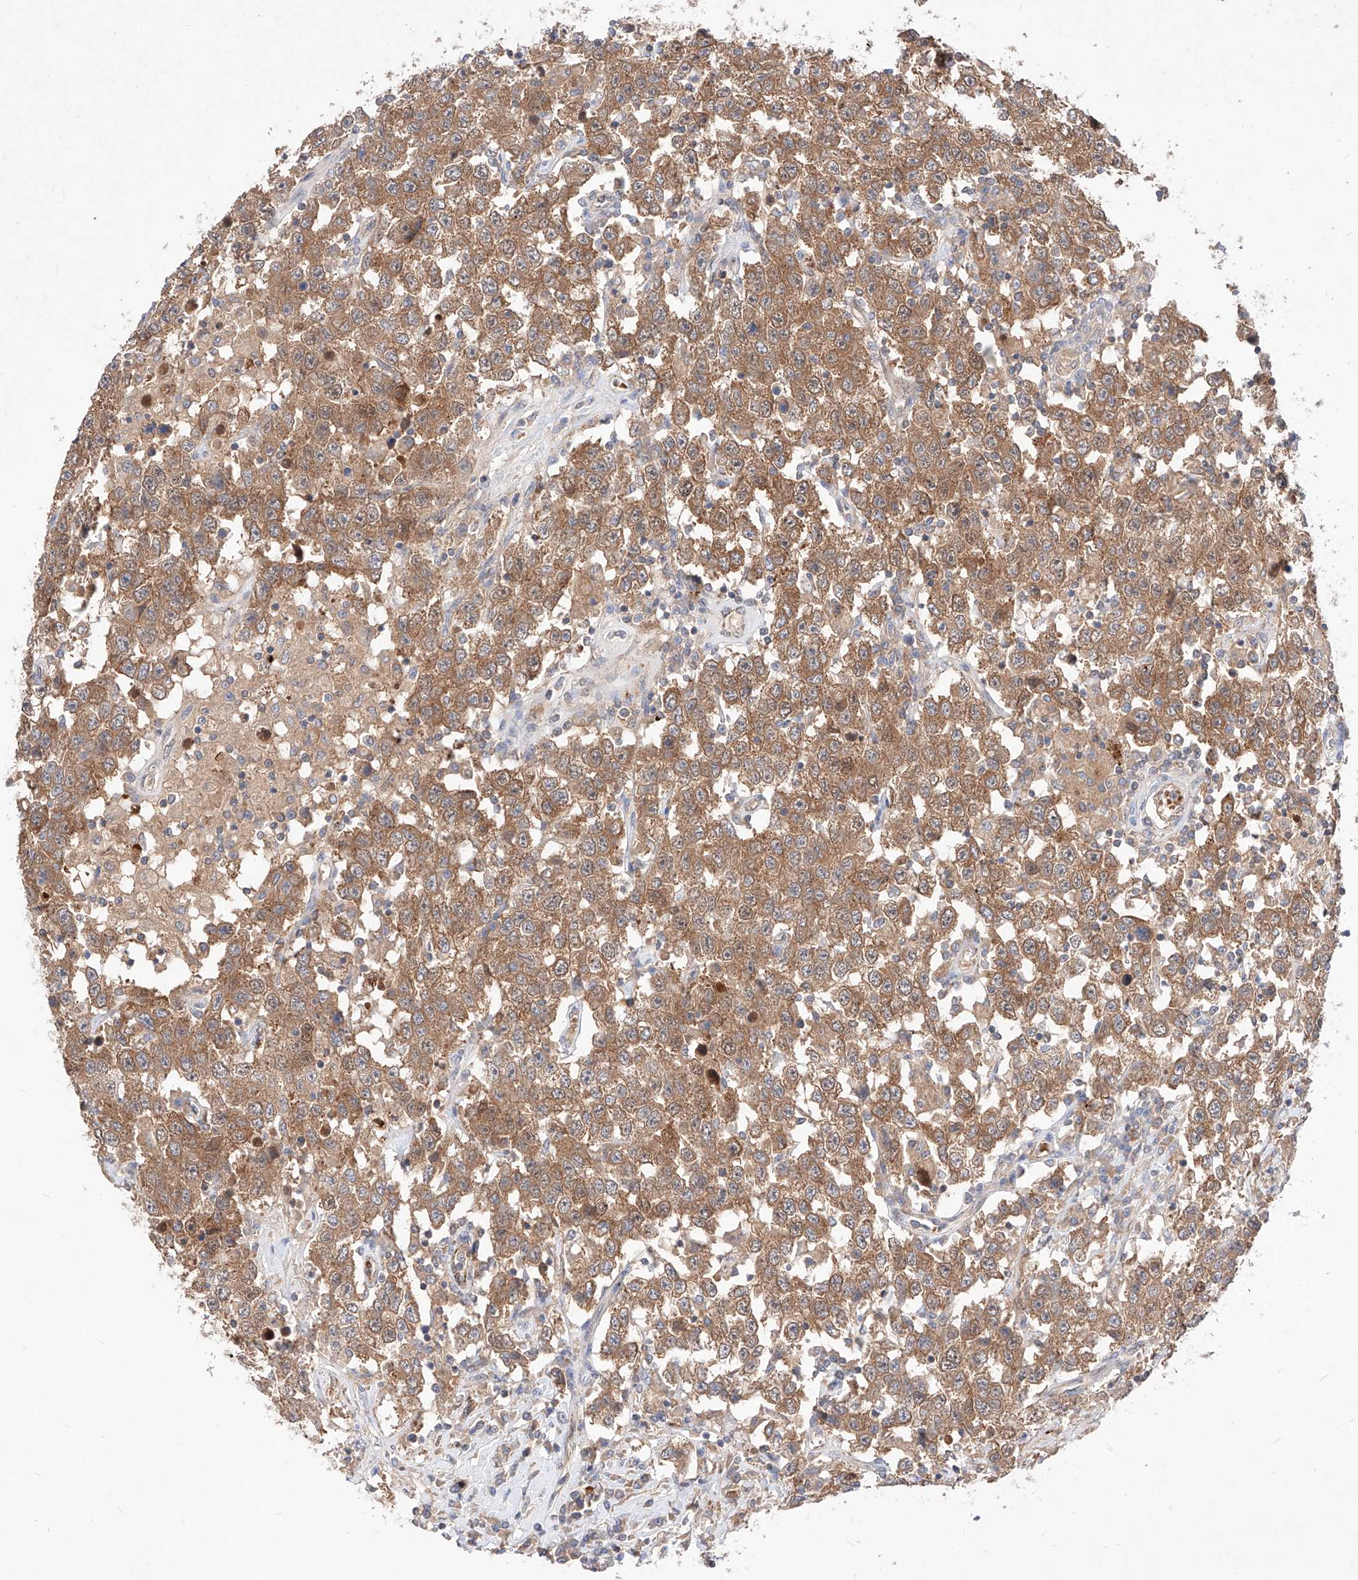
{"staining": {"intensity": "moderate", "quantity": ">75%", "location": "cytoplasmic/membranous"}, "tissue": "testis cancer", "cell_type": "Tumor cells", "image_type": "cancer", "snomed": [{"axis": "morphology", "description": "Seminoma, NOS"}, {"axis": "topography", "description": "Testis"}], "caption": "Brown immunohistochemical staining in human testis cancer reveals moderate cytoplasmic/membranous expression in approximately >75% of tumor cells.", "gene": "TSNAX", "patient": {"sex": "male", "age": 41}}